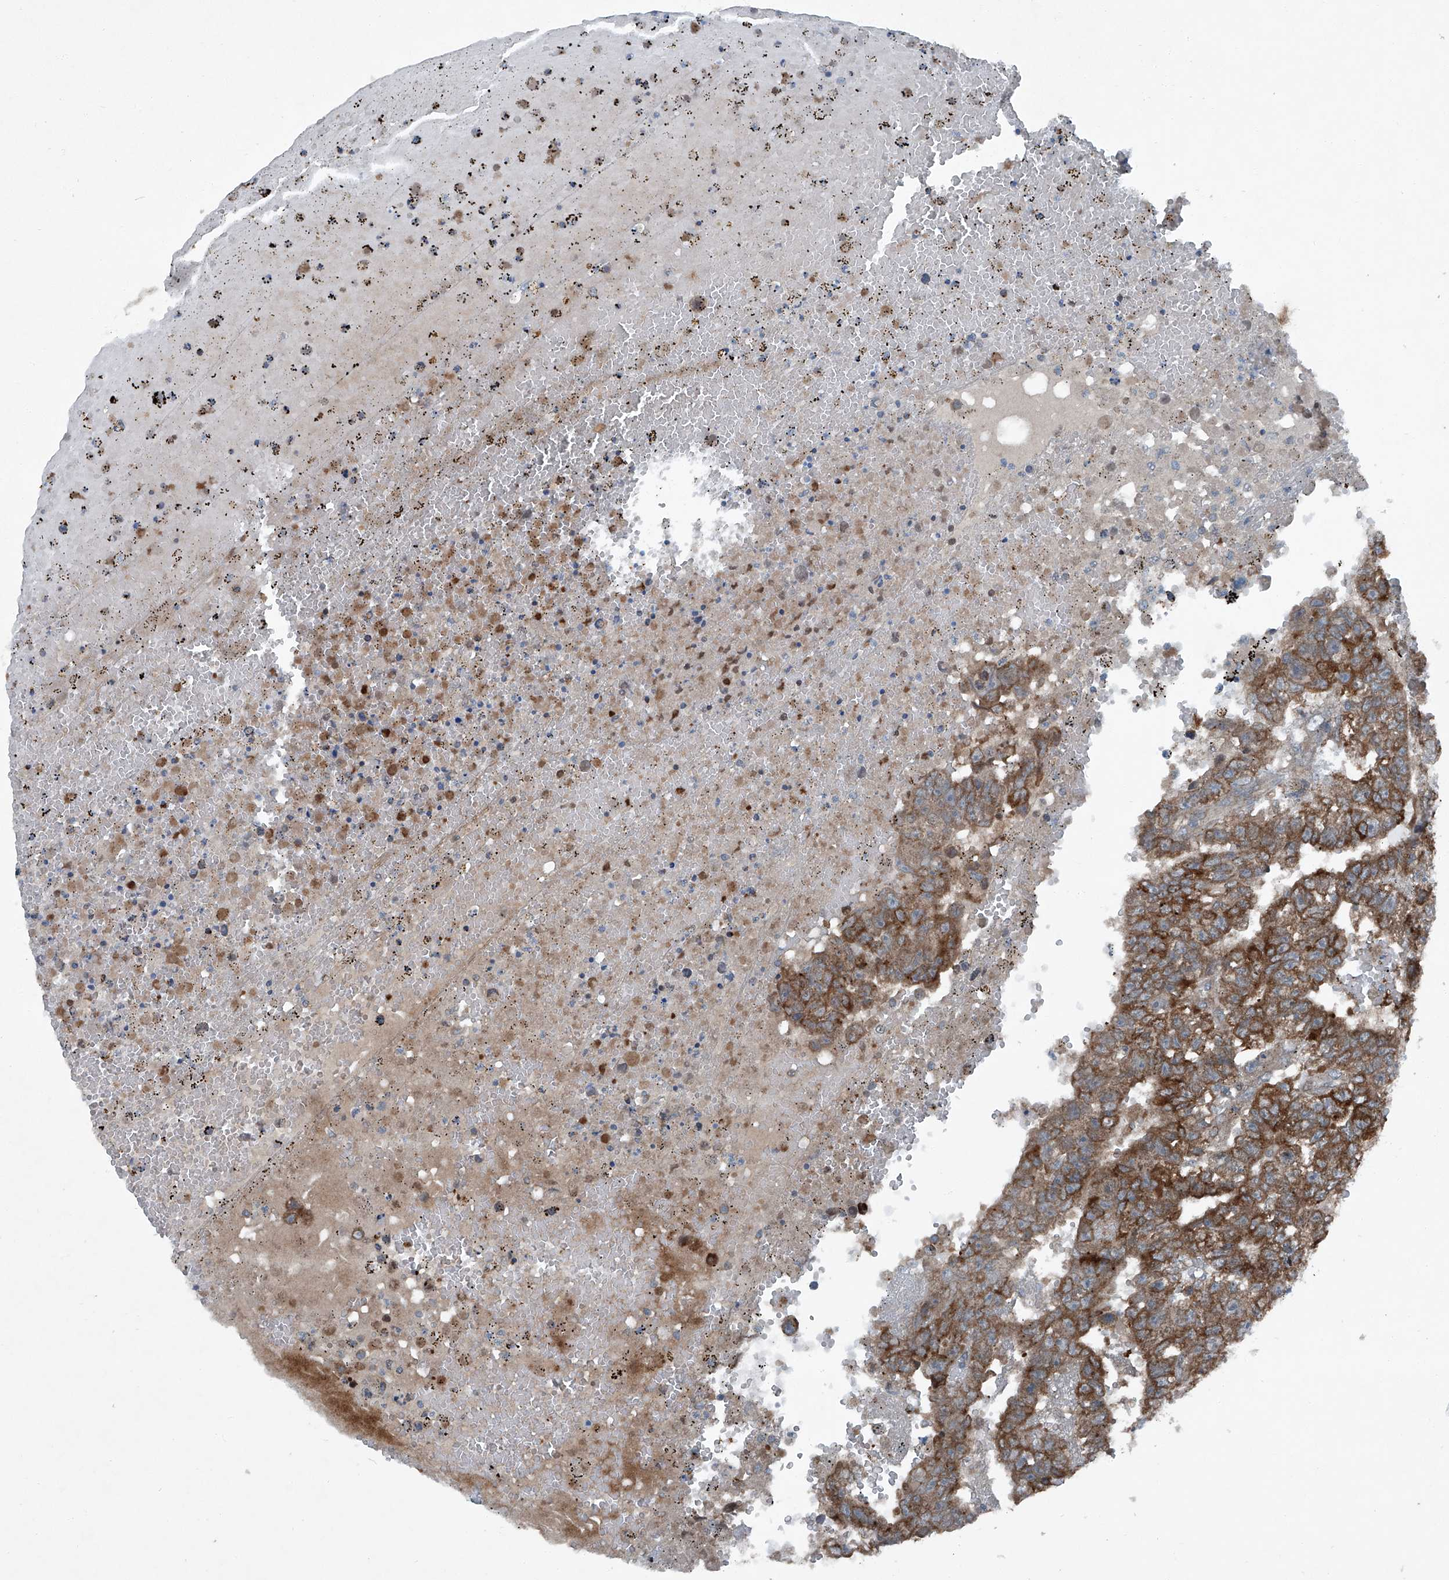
{"staining": {"intensity": "moderate", "quantity": "25%-75%", "location": "cytoplasmic/membranous"}, "tissue": "testis cancer", "cell_type": "Tumor cells", "image_type": "cancer", "snomed": [{"axis": "morphology", "description": "Carcinoma, Embryonal, NOS"}, {"axis": "topography", "description": "Testis"}], "caption": "The image displays a brown stain indicating the presence of a protein in the cytoplasmic/membranous of tumor cells in testis cancer.", "gene": "SENP2", "patient": {"sex": "male", "age": 25}}